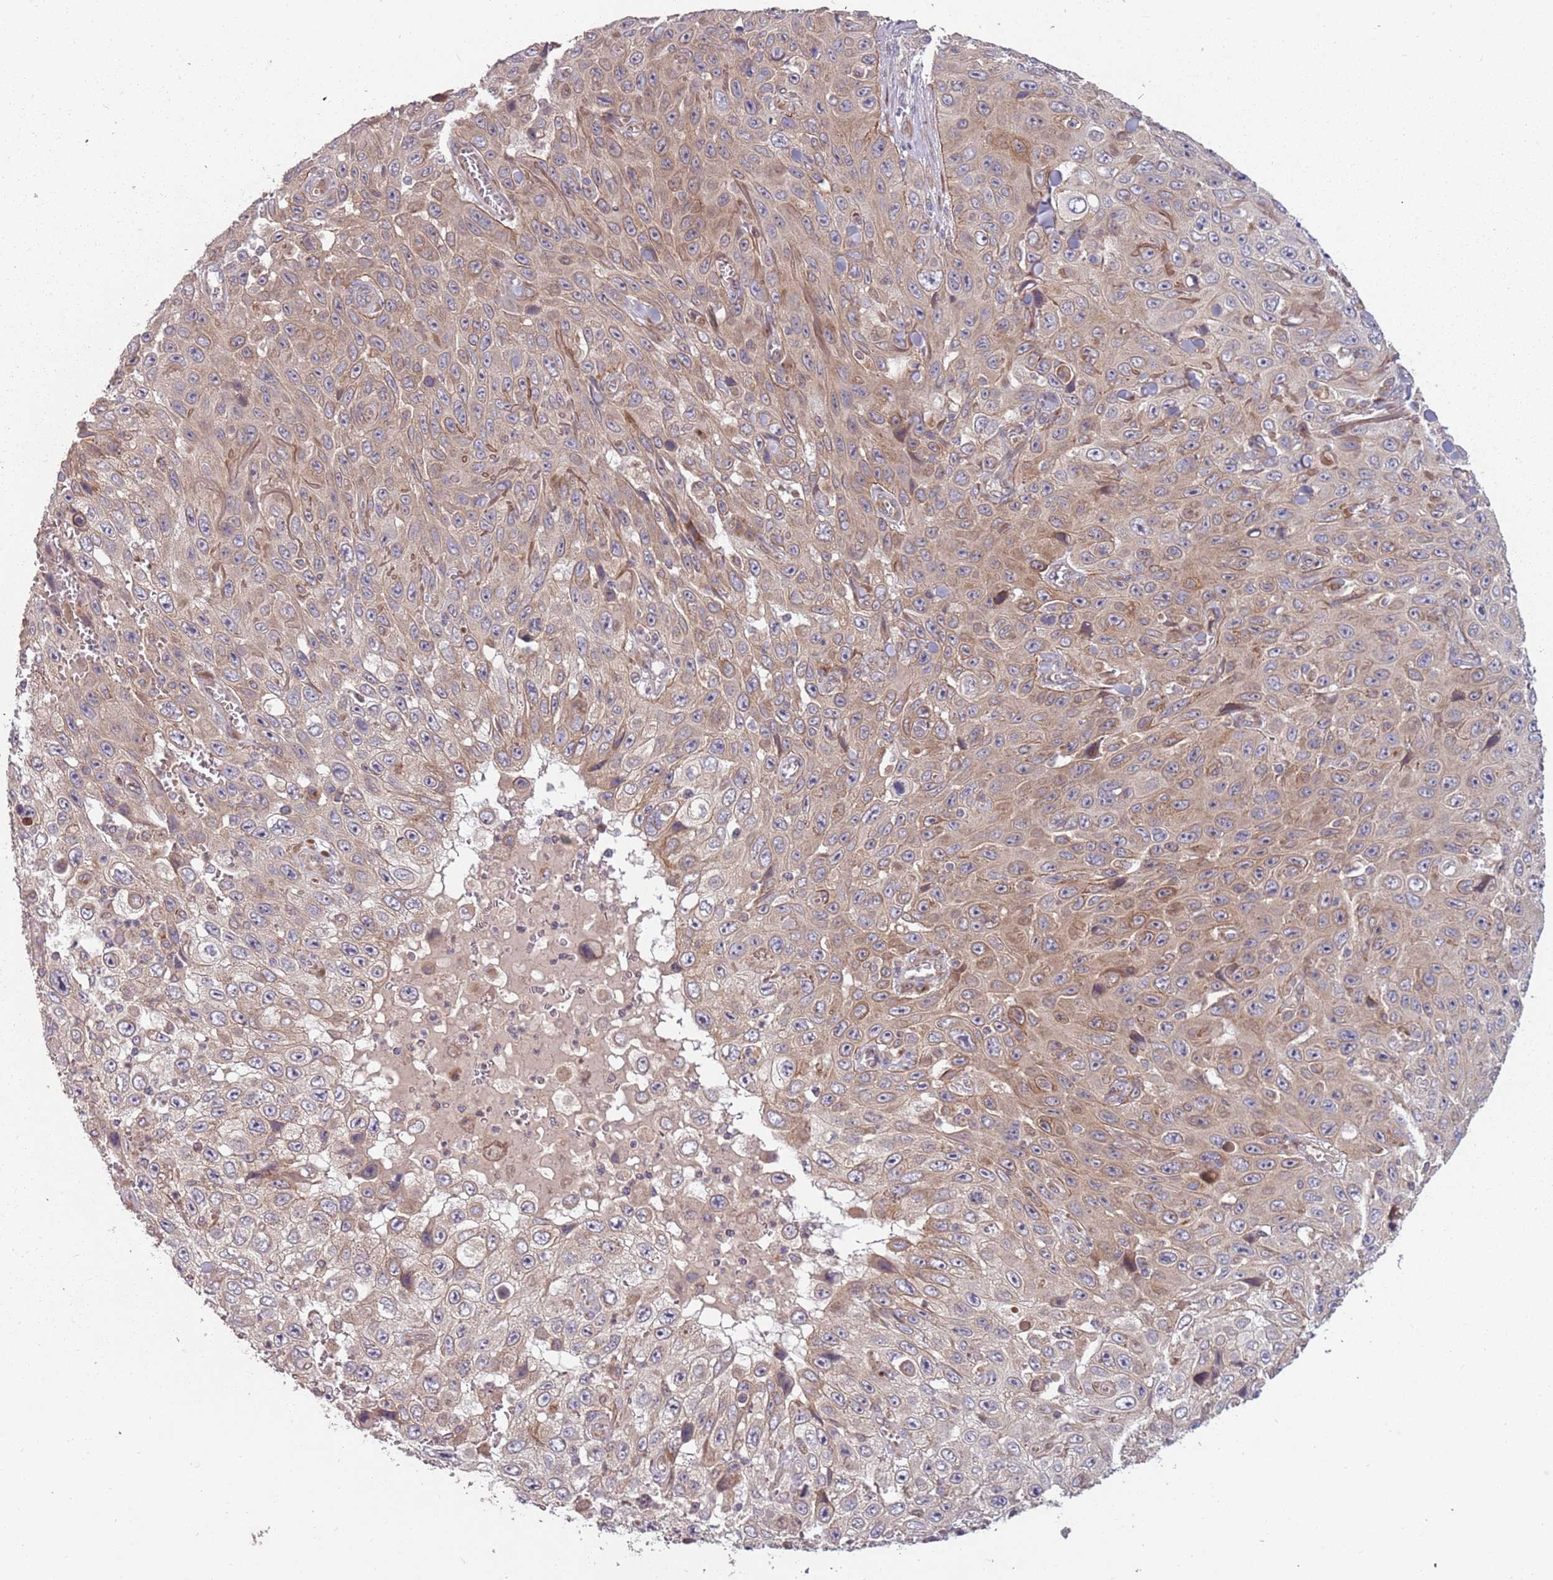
{"staining": {"intensity": "weak", "quantity": "25%-75%", "location": "cytoplasmic/membranous"}, "tissue": "skin cancer", "cell_type": "Tumor cells", "image_type": "cancer", "snomed": [{"axis": "morphology", "description": "Squamous cell carcinoma, NOS"}, {"axis": "topography", "description": "Skin"}], "caption": "A histopathology image showing weak cytoplasmic/membranous positivity in approximately 25%-75% of tumor cells in skin cancer, as visualized by brown immunohistochemical staining.", "gene": "PLD6", "patient": {"sex": "male", "age": 82}}